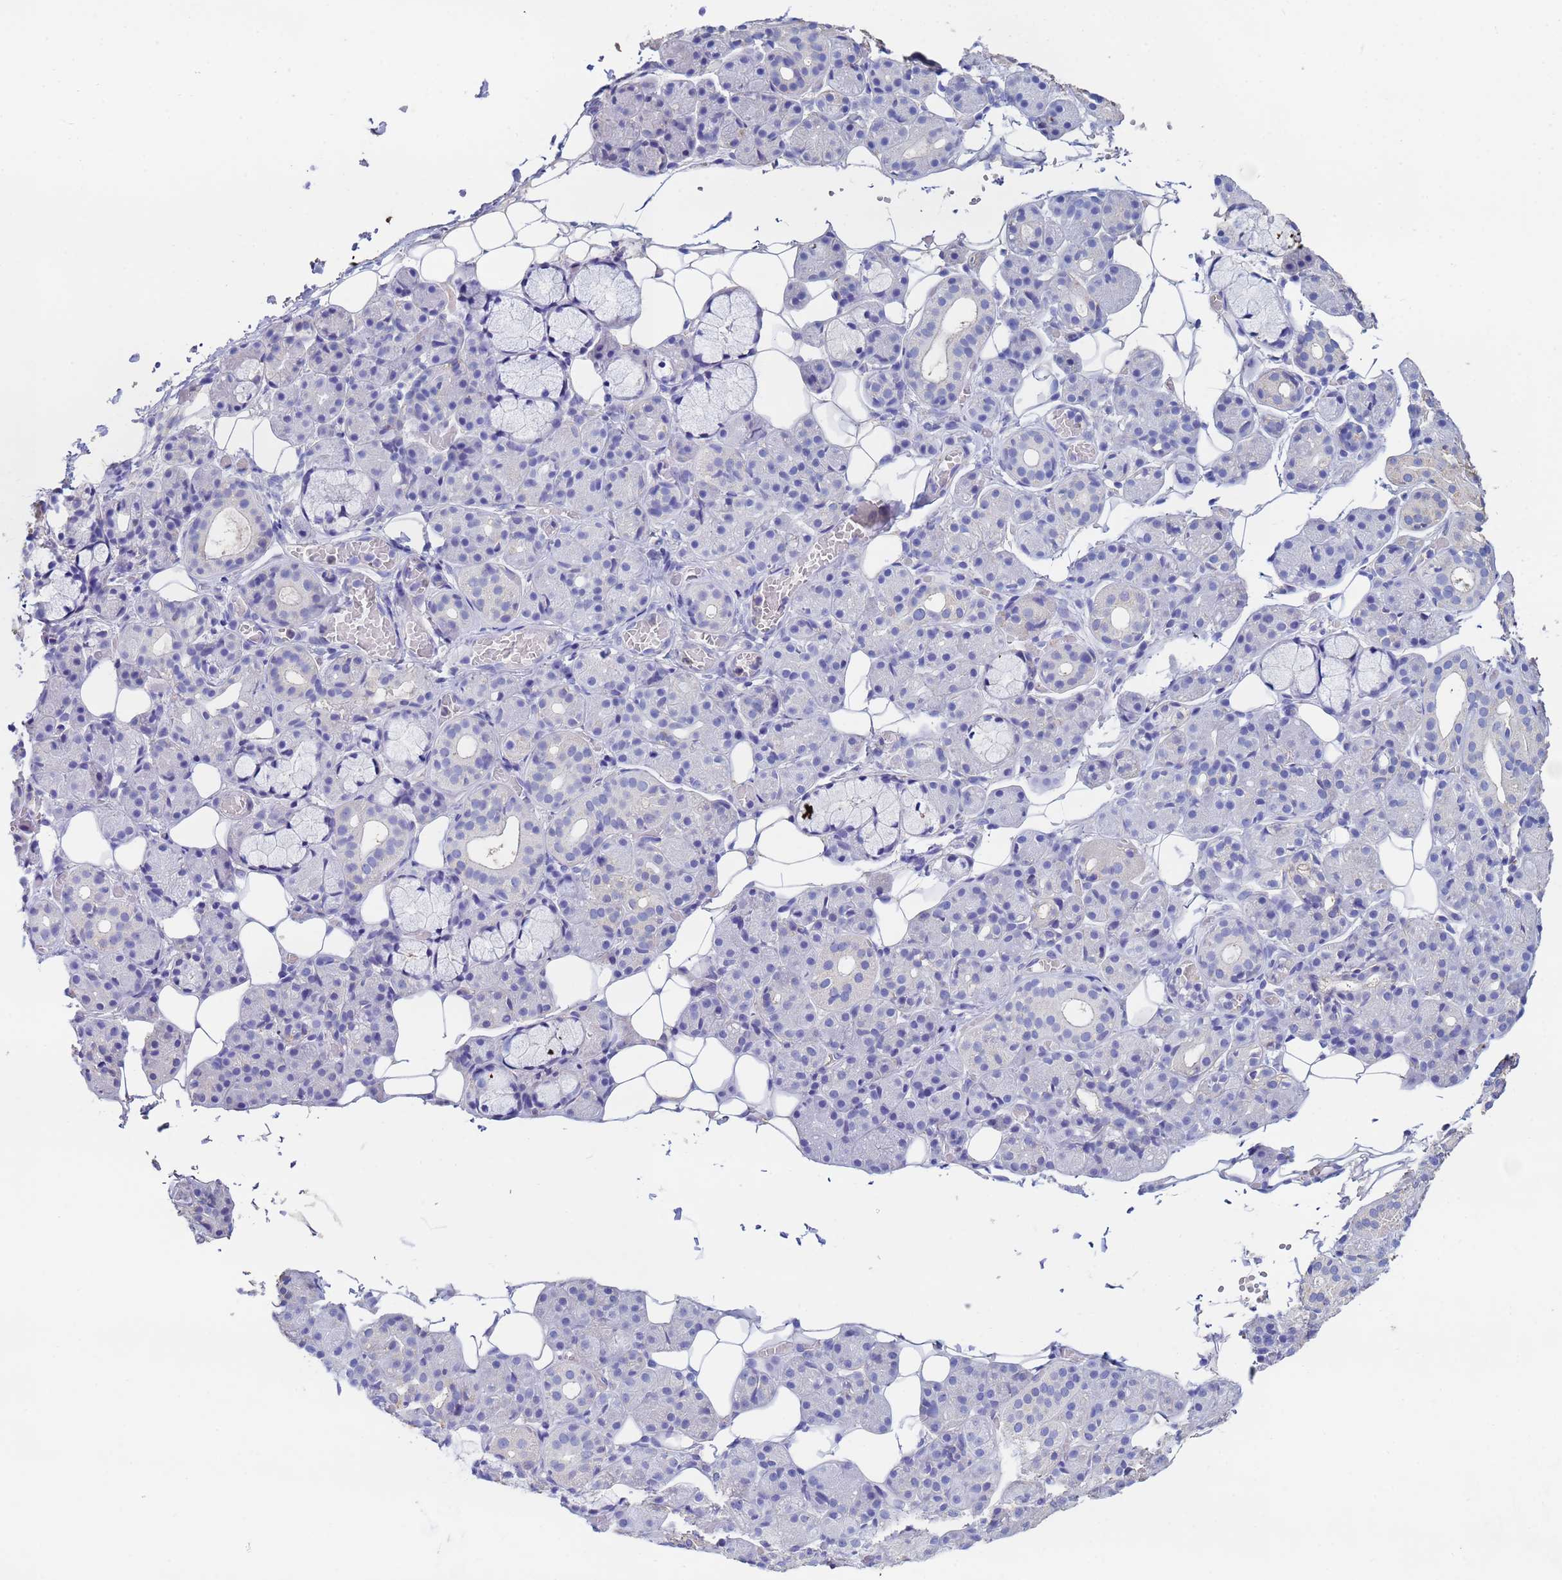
{"staining": {"intensity": "negative", "quantity": "none", "location": "none"}, "tissue": "salivary gland", "cell_type": "Glandular cells", "image_type": "normal", "snomed": [{"axis": "morphology", "description": "Normal tissue, NOS"}, {"axis": "topography", "description": "Salivary gland"}], "caption": "Glandular cells show no significant protein staining in normal salivary gland.", "gene": "CSTB", "patient": {"sex": "male", "age": 63}}